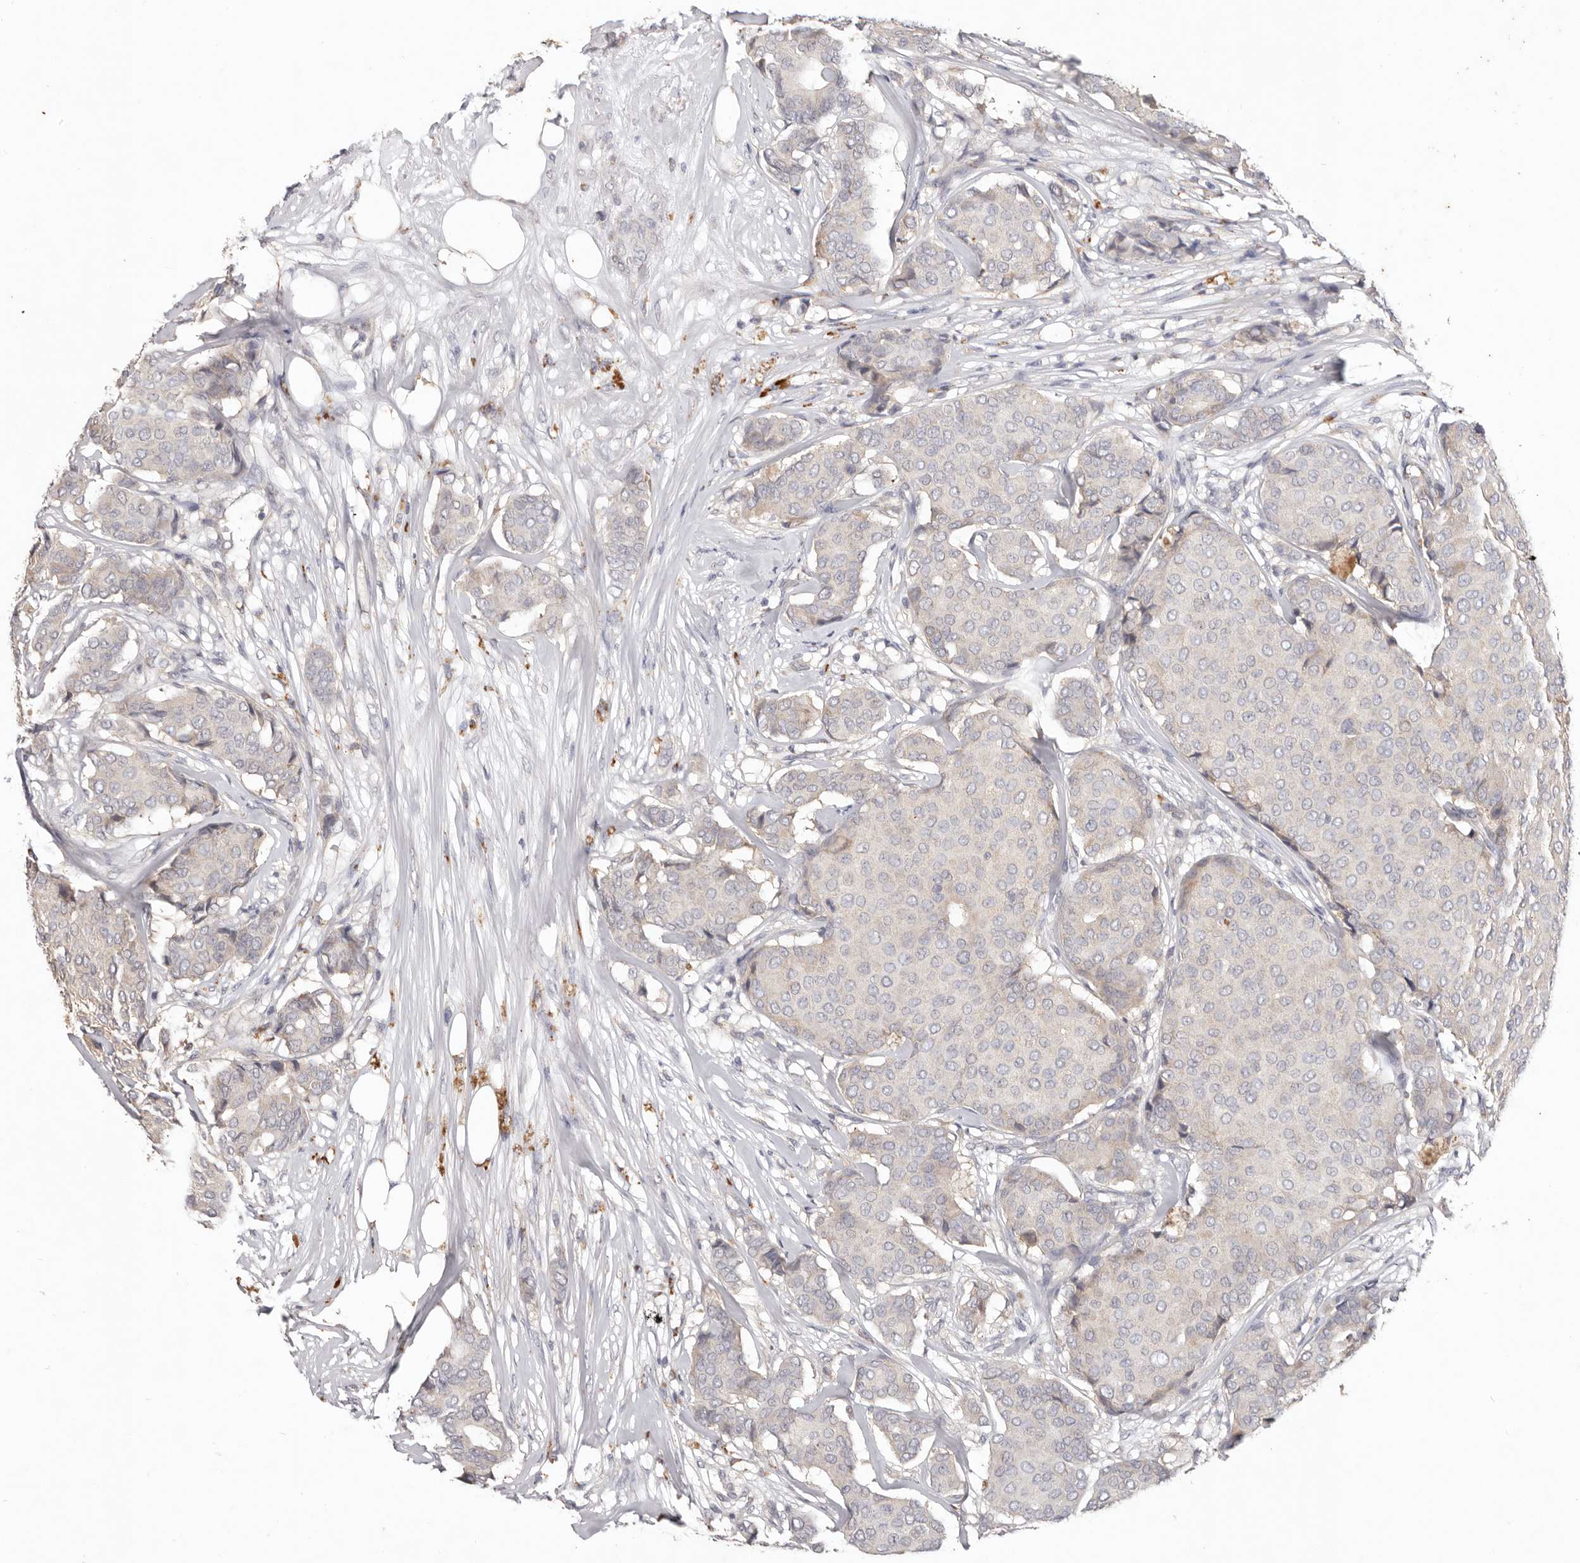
{"staining": {"intensity": "negative", "quantity": "none", "location": "none"}, "tissue": "breast cancer", "cell_type": "Tumor cells", "image_type": "cancer", "snomed": [{"axis": "morphology", "description": "Duct carcinoma"}, {"axis": "topography", "description": "Breast"}], "caption": "Immunohistochemistry (IHC) of breast cancer reveals no staining in tumor cells.", "gene": "WDR77", "patient": {"sex": "female", "age": 75}}